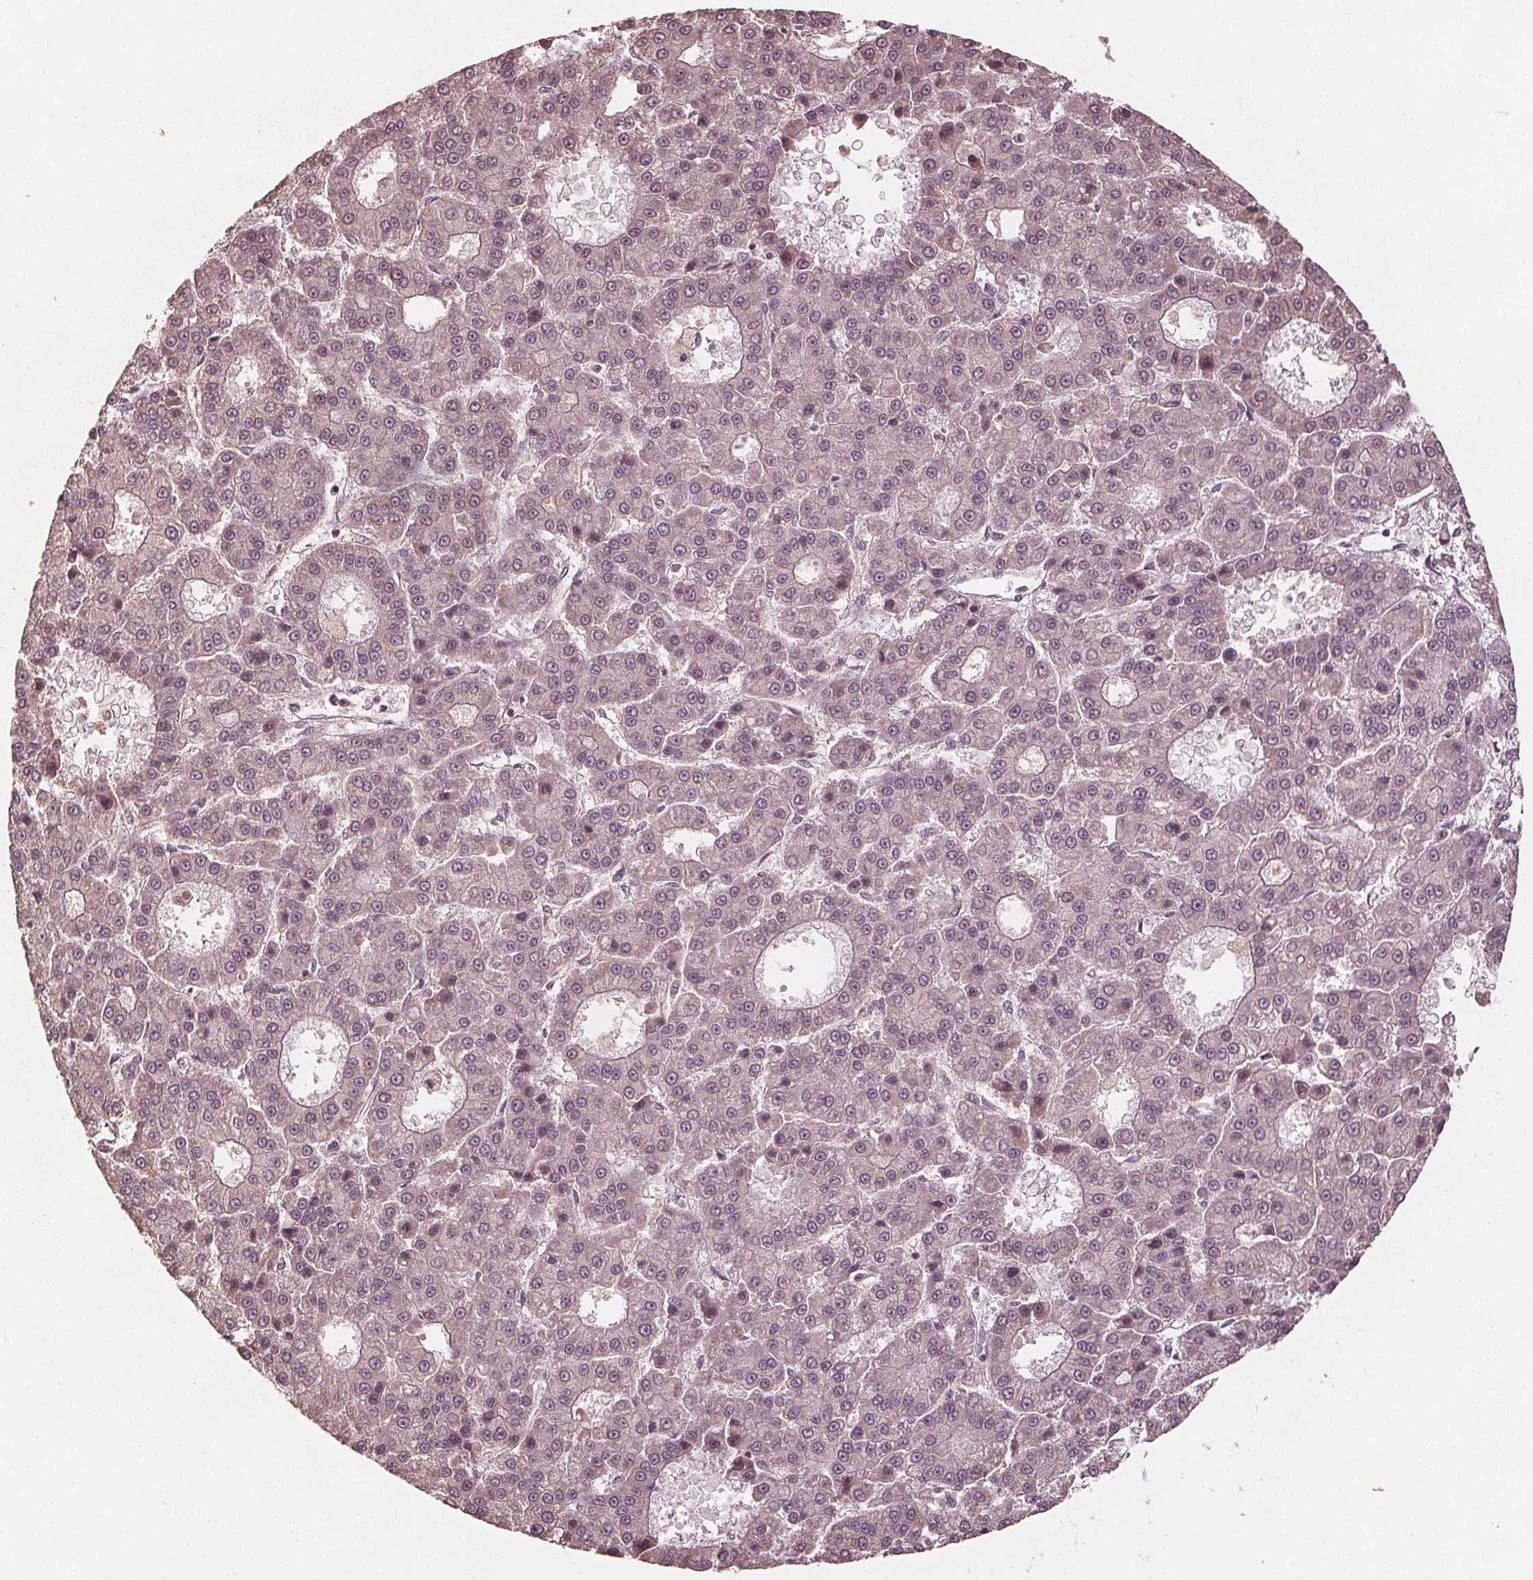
{"staining": {"intensity": "negative", "quantity": "none", "location": "none"}, "tissue": "liver cancer", "cell_type": "Tumor cells", "image_type": "cancer", "snomed": [{"axis": "morphology", "description": "Carcinoma, Hepatocellular, NOS"}, {"axis": "topography", "description": "Liver"}], "caption": "Liver hepatocellular carcinoma was stained to show a protein in brown. There is no significant expression in tumor cells. Nuclei are stained in blue.", "gene": "GNB2", "patient": {"sex": "male", "age": 70}}